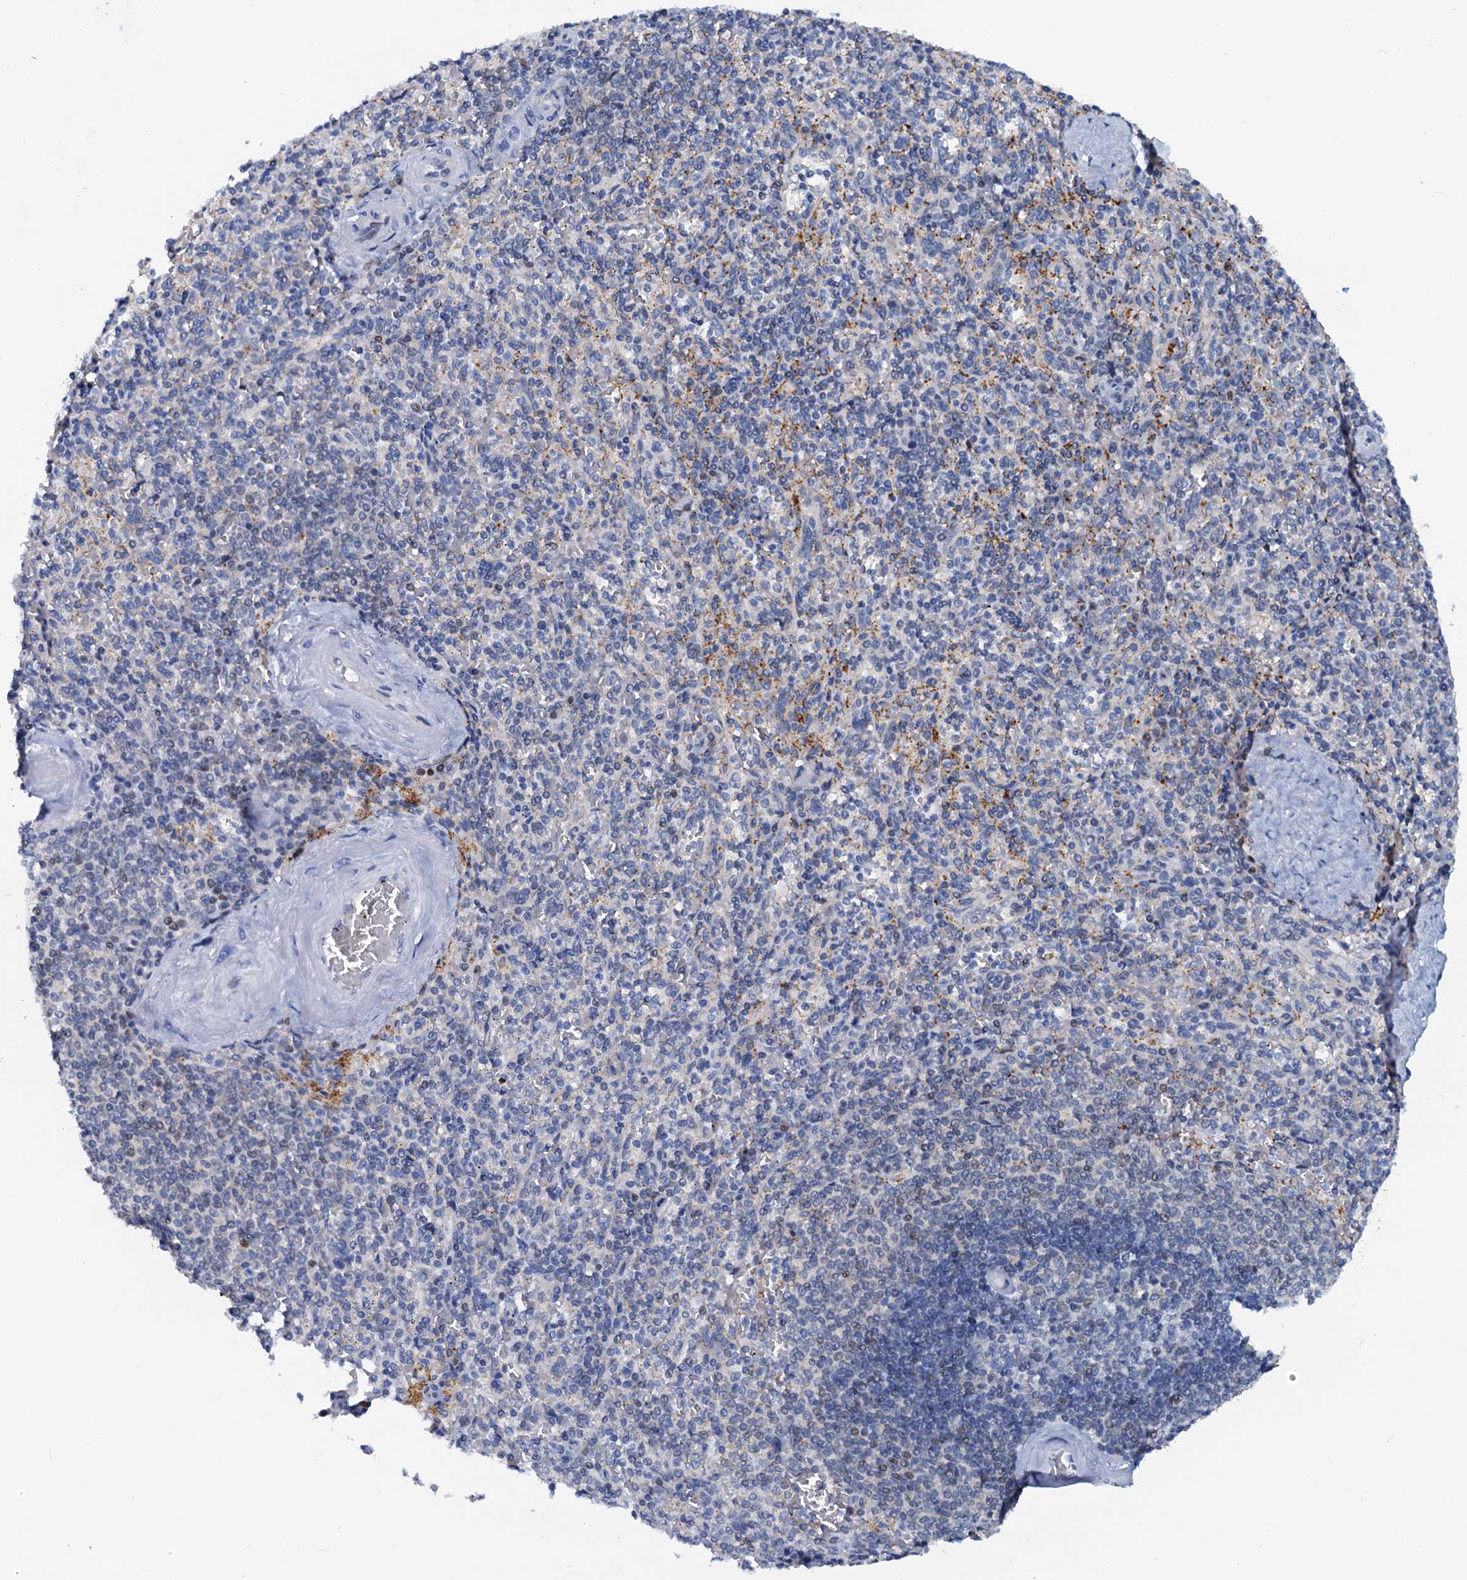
{"staining": {"intensity": "negative", "quantity": "none", "location": "none"}, "tissue": "spleen", "cell_type": "Cells in red pulp", "image_type": "normal", "snomed": [{"axis": "morphology", "description": "Normal tissue, NOS"}, {"axis": "topography", "description": "Spleen"}], "caption": "This is an IHC histopathology image of normal human spleen. There is no positivity in cells in red pulp.", "gene": "PTGES3", "patient": {"sex": "male", "age": 82}}